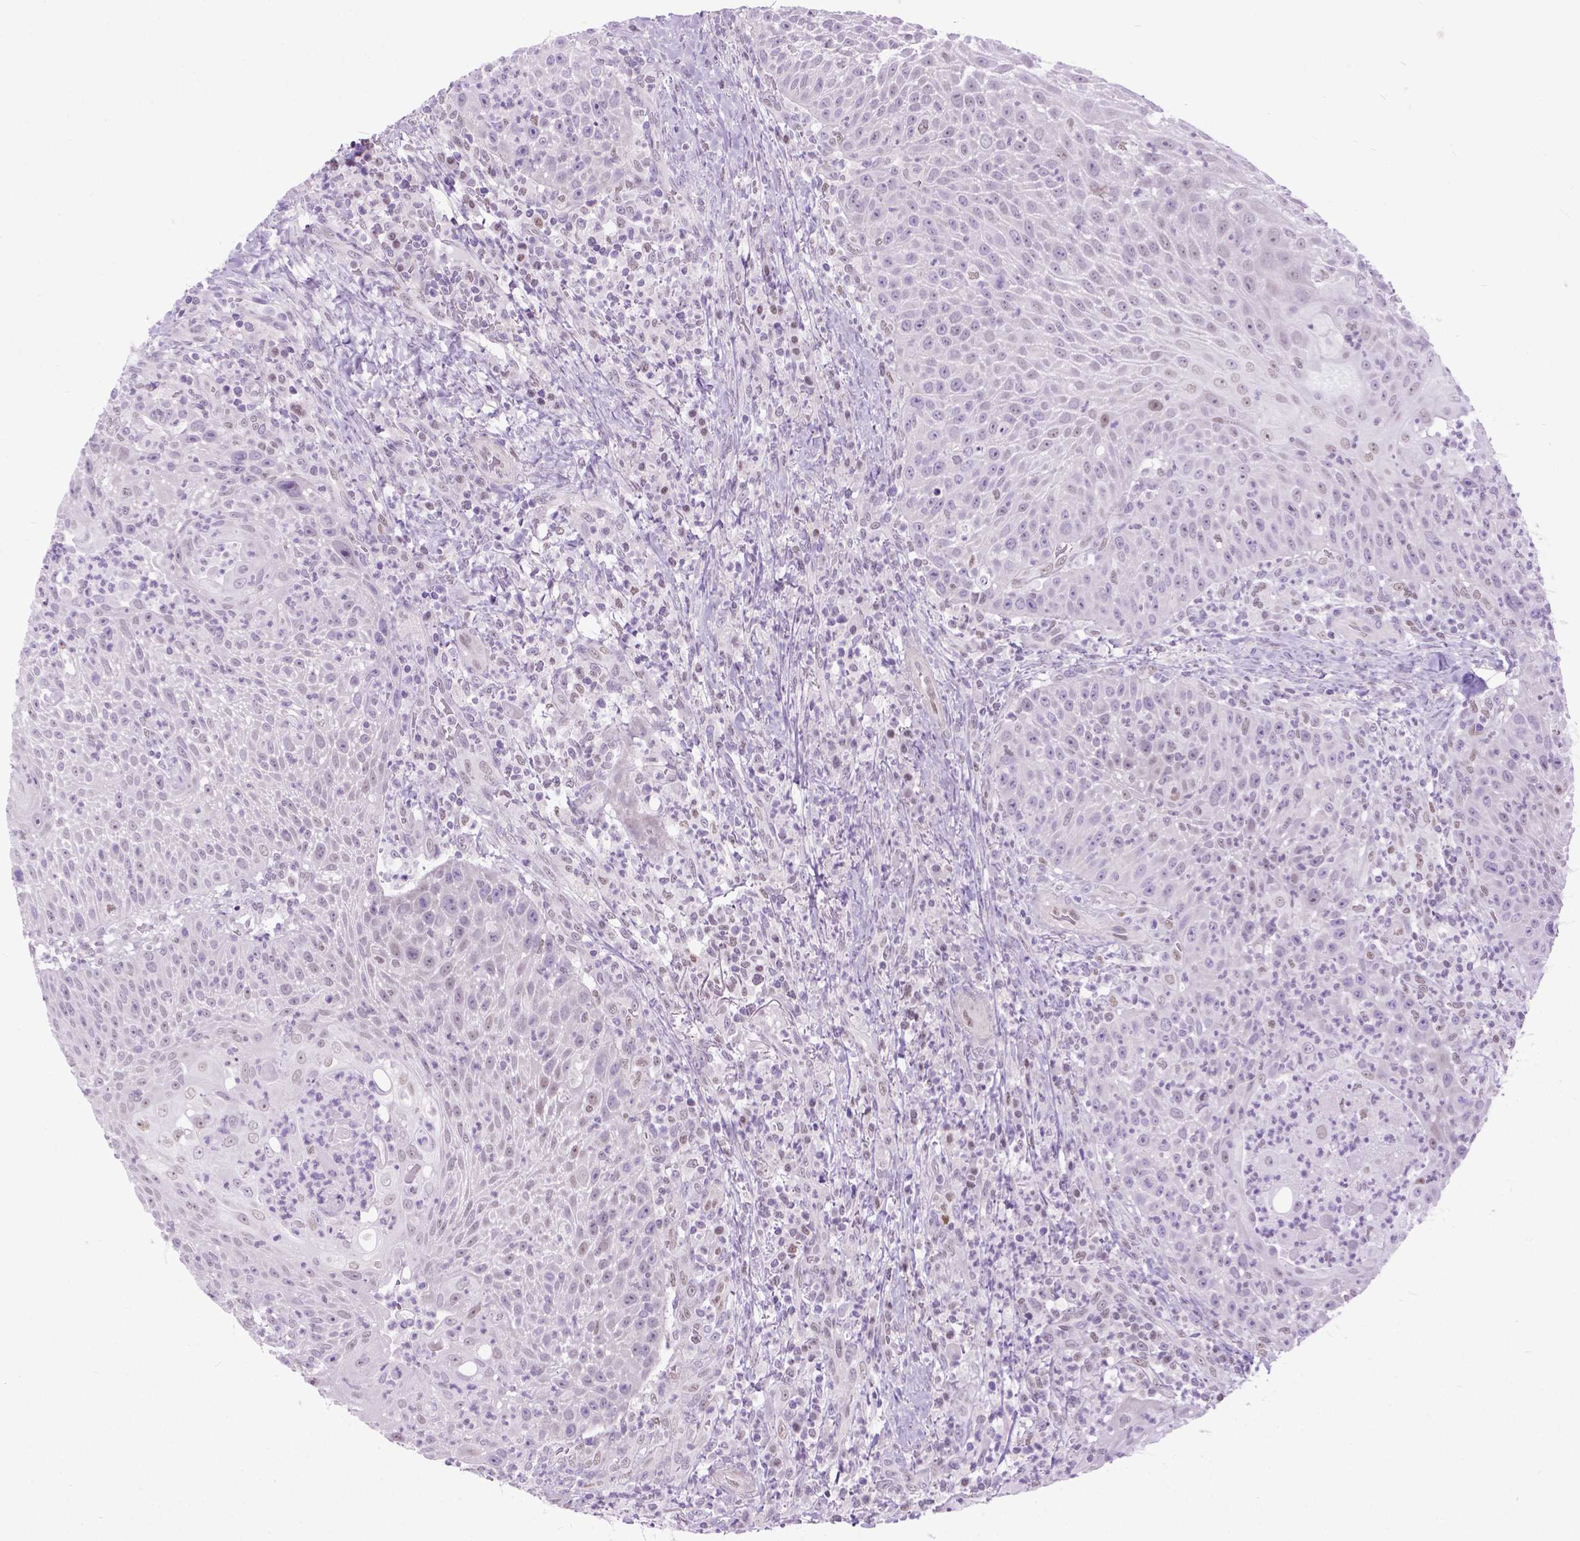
{"staining": {"intensity": "negative", "quantity": "none", "location": "none"}, "tissue": "head and neck cancer", "cell_type": "Tumor cells", "image_type": "cancer", "snomed": [{"axis": "morphology", "description": "Squamous cell carcinoma, NOS"}, {"axis": "topography", "description": "Head-Neck"}], "caption": "This is a photomicrograph of immunohistochemistry (IHC) staining of head and neck cancer (squamous cell carcinoma), which shows no positivity in tumor cells.", "gene": "APCDD1L", "patient": {"sex": "male", "age": 69}}